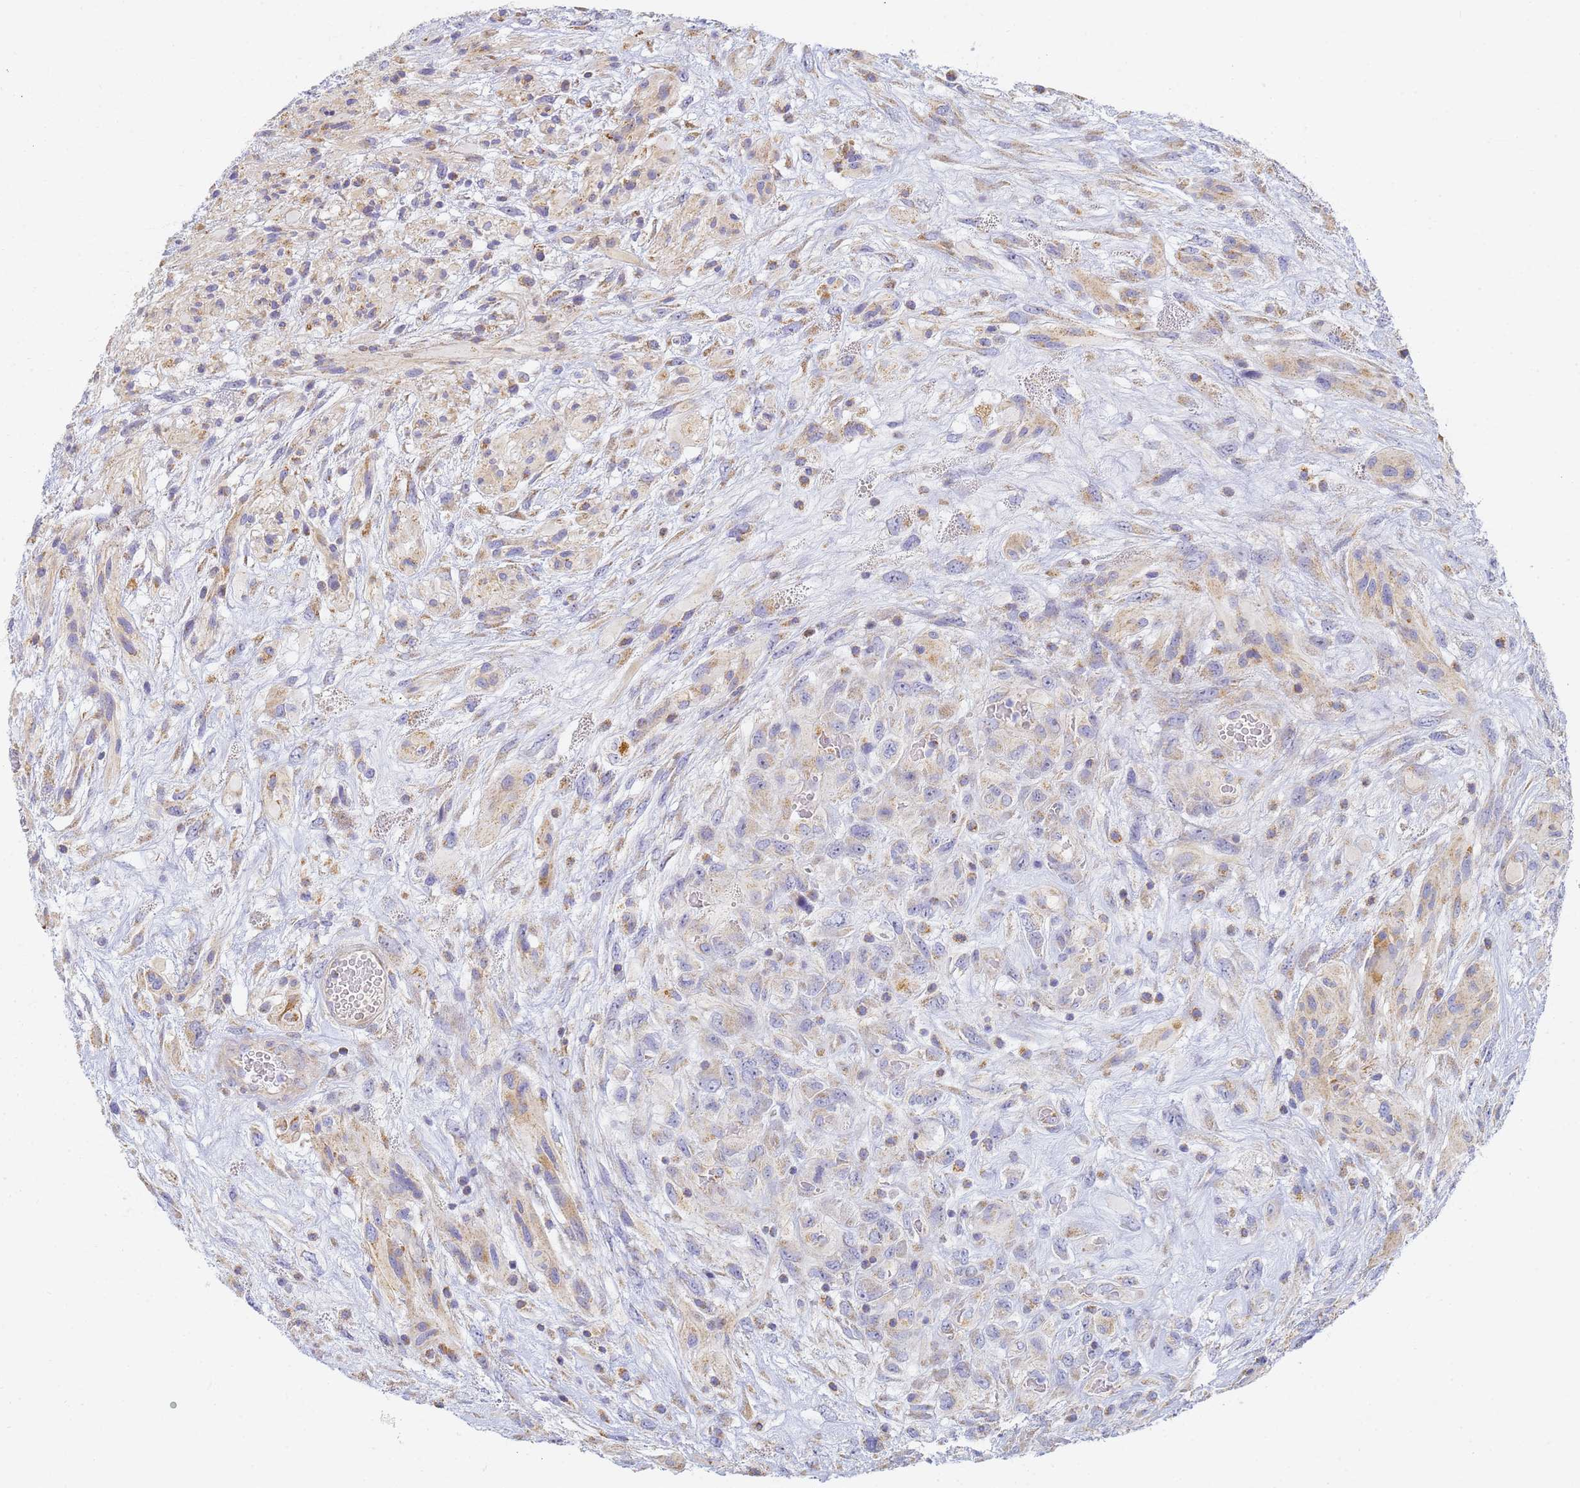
{"staining": {"intensity": "moderate", "quantity": "<25%", "location": "cytoplasmic/membranous"}, "tissue": "glioma", "cell_type": "Tumor cells", "image_type": "cancer", "snomed": [{"axis": "morphology", "description": "Glioma, malignant, High grade"}, {"axis": "topography", "description": "Brain"}], "caption": "The histopathology image exhibits a brown stain indicating the presence of a protein in the cytoplasmic/membranous of tumor cells in glioma.", "gene": "UTP23", "patient": {"sex": "male", "age": 61}}